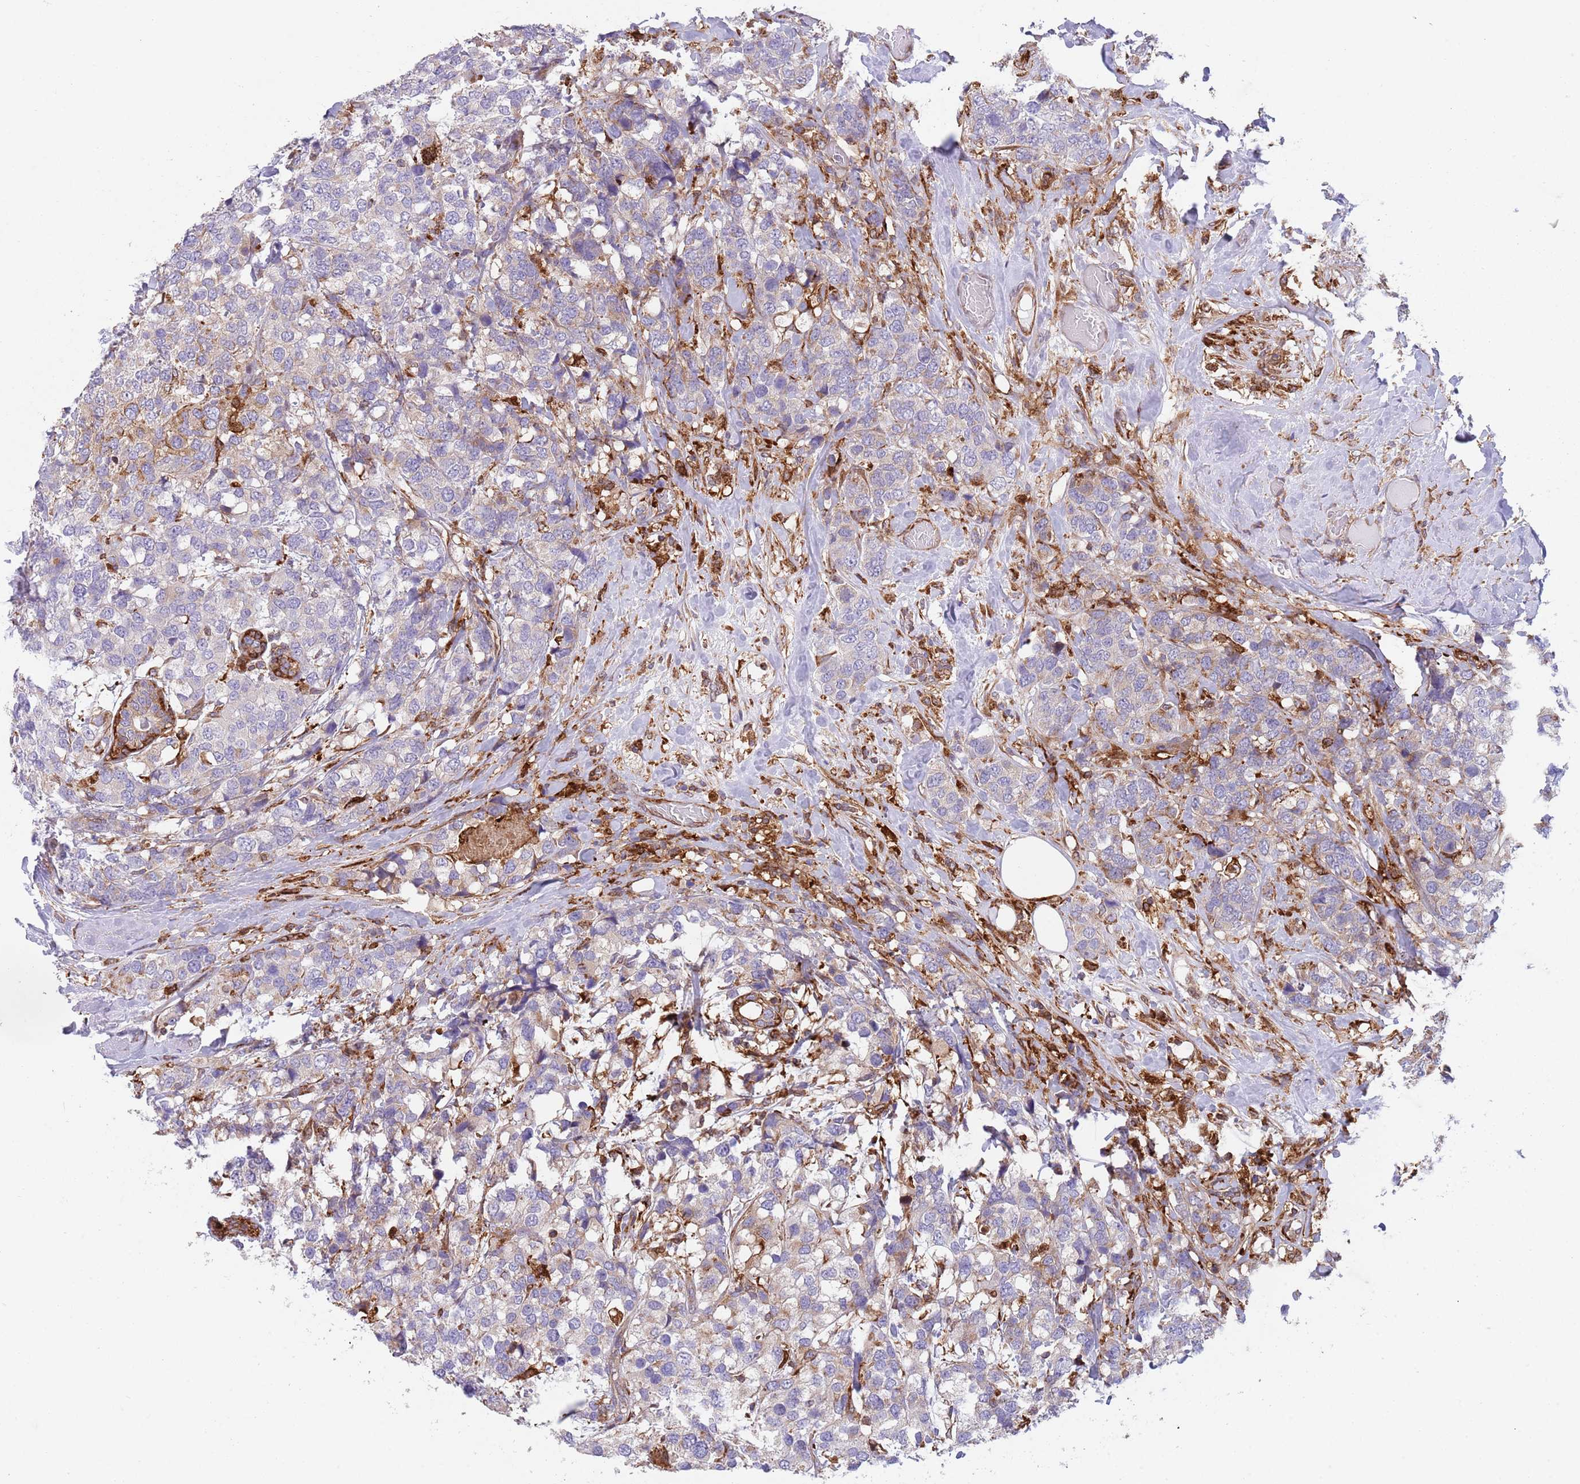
{"staining": {"intensity": "negative", "quantity": "none", "location": "none"}, "tissue": "breast cancer", "cell_type": "Tumor cells", "image_type": "cancer", "snomed": [{"axis": "morphology", "description": "Lobular carcinoma"}, {"axis": "topography", "description": "Breast"}], "caption": "Immunohistochemical staining of breast lobular carcinoma shows no significant positivity in tumor cells.", "gene": "ZMYM5", "patient": {"sex": "female", "age": 59}}